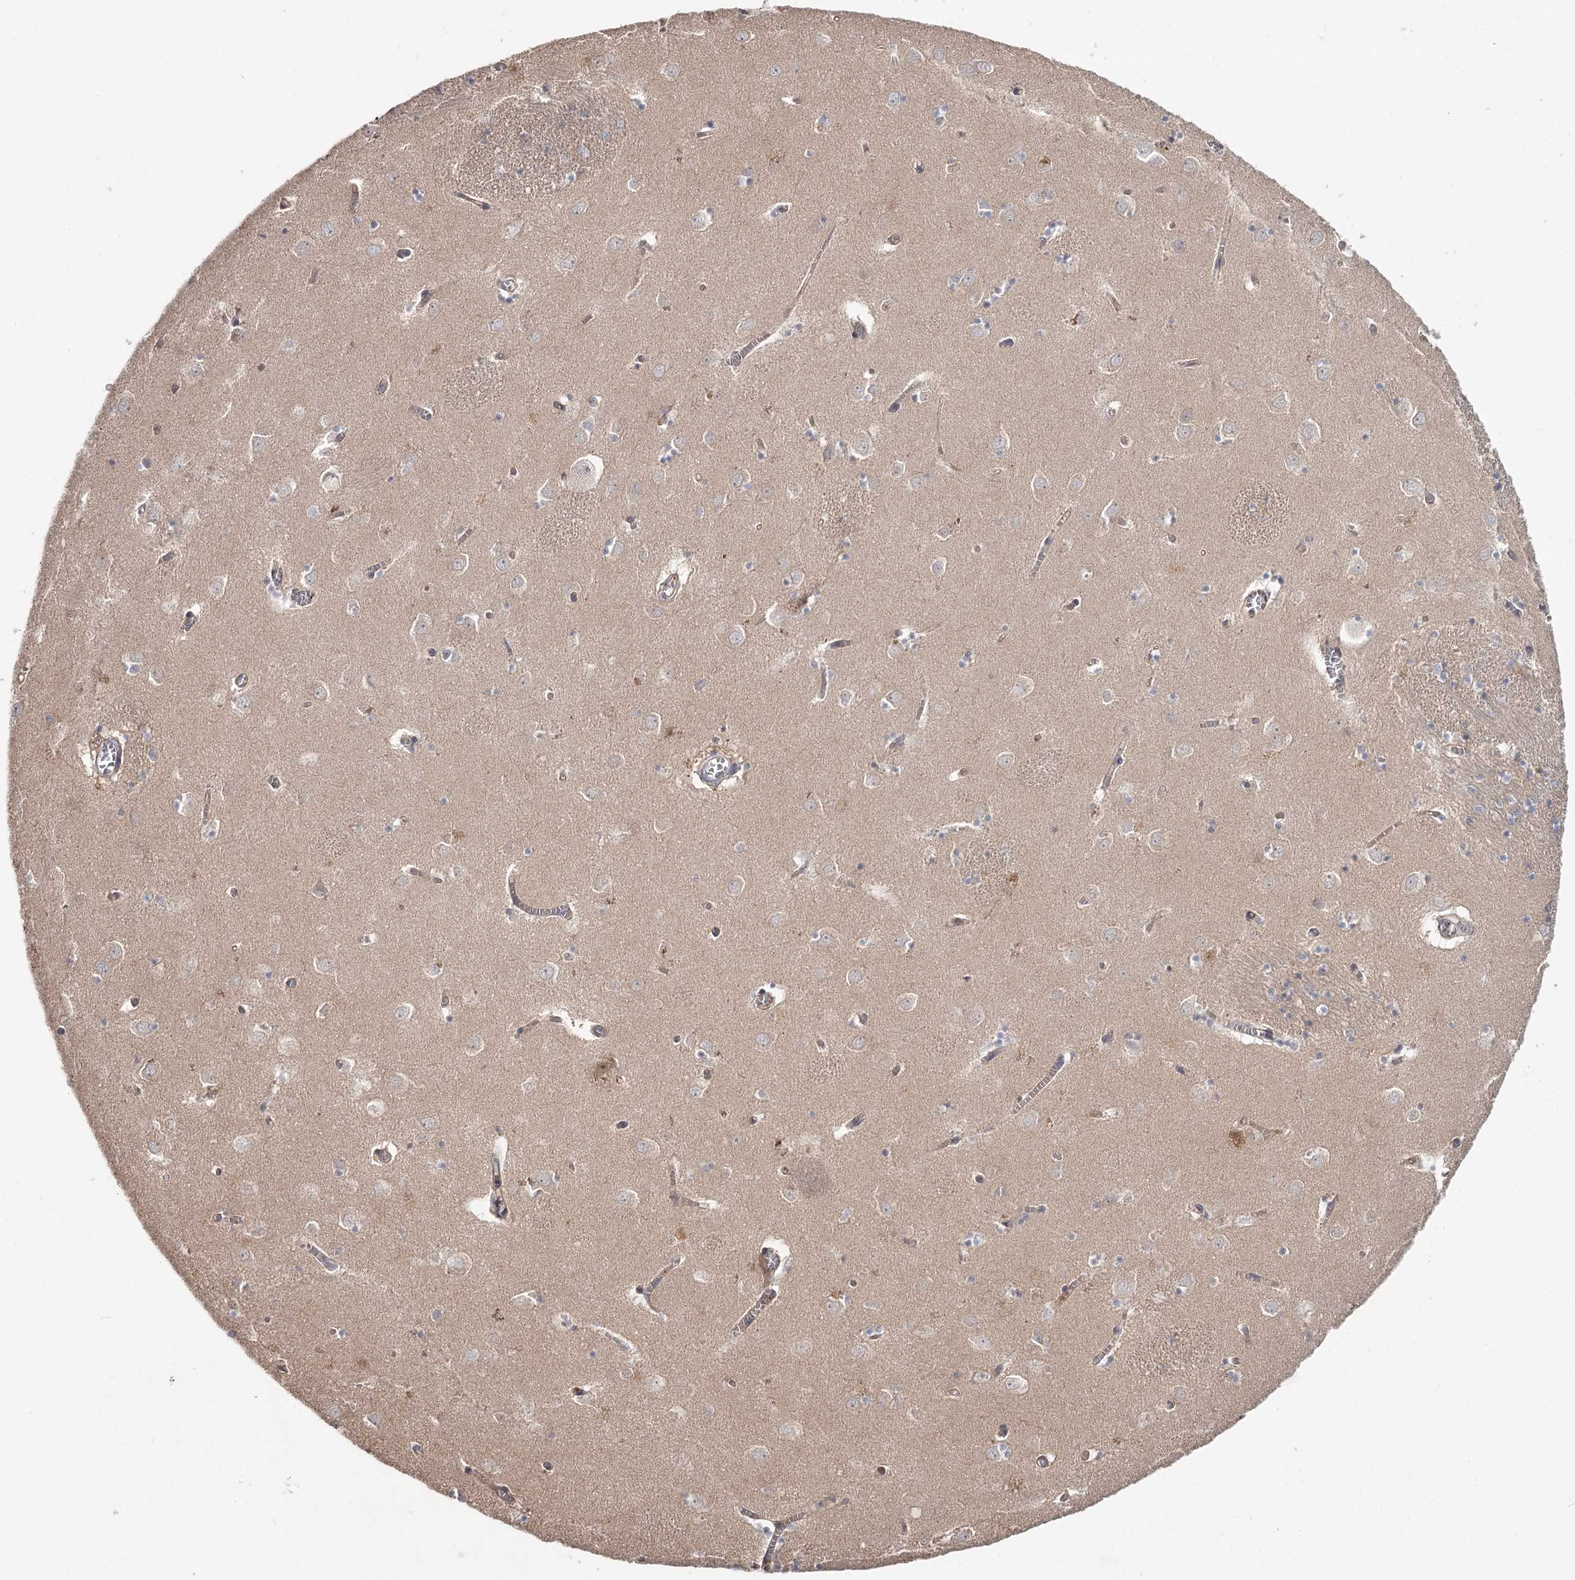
{"staining": {"intensity": "weak", "quantity": "<25%", "location": "cytoplasmic/membranous"}, "tissue": "caudate", "cell_type": "Glial cells", "image_type": "normal", "snomed": [{"axis": "morphology", "description": "Normal tissue, NOS"}, {"axis": "topography", "description": "Lateral ventricle wall"}], "caption": "A high-resolution photomicrograph shows IHC staining of unremarkable caudate, which demonstrates no significant expression in glial cells. (DAB (3,3'-diaminobenzidine) immunohistochemistry visualized using brightfield microscopy, high magnification).", "gene": "DHRS9", "patient": {"sex": "male", "age": 70}}